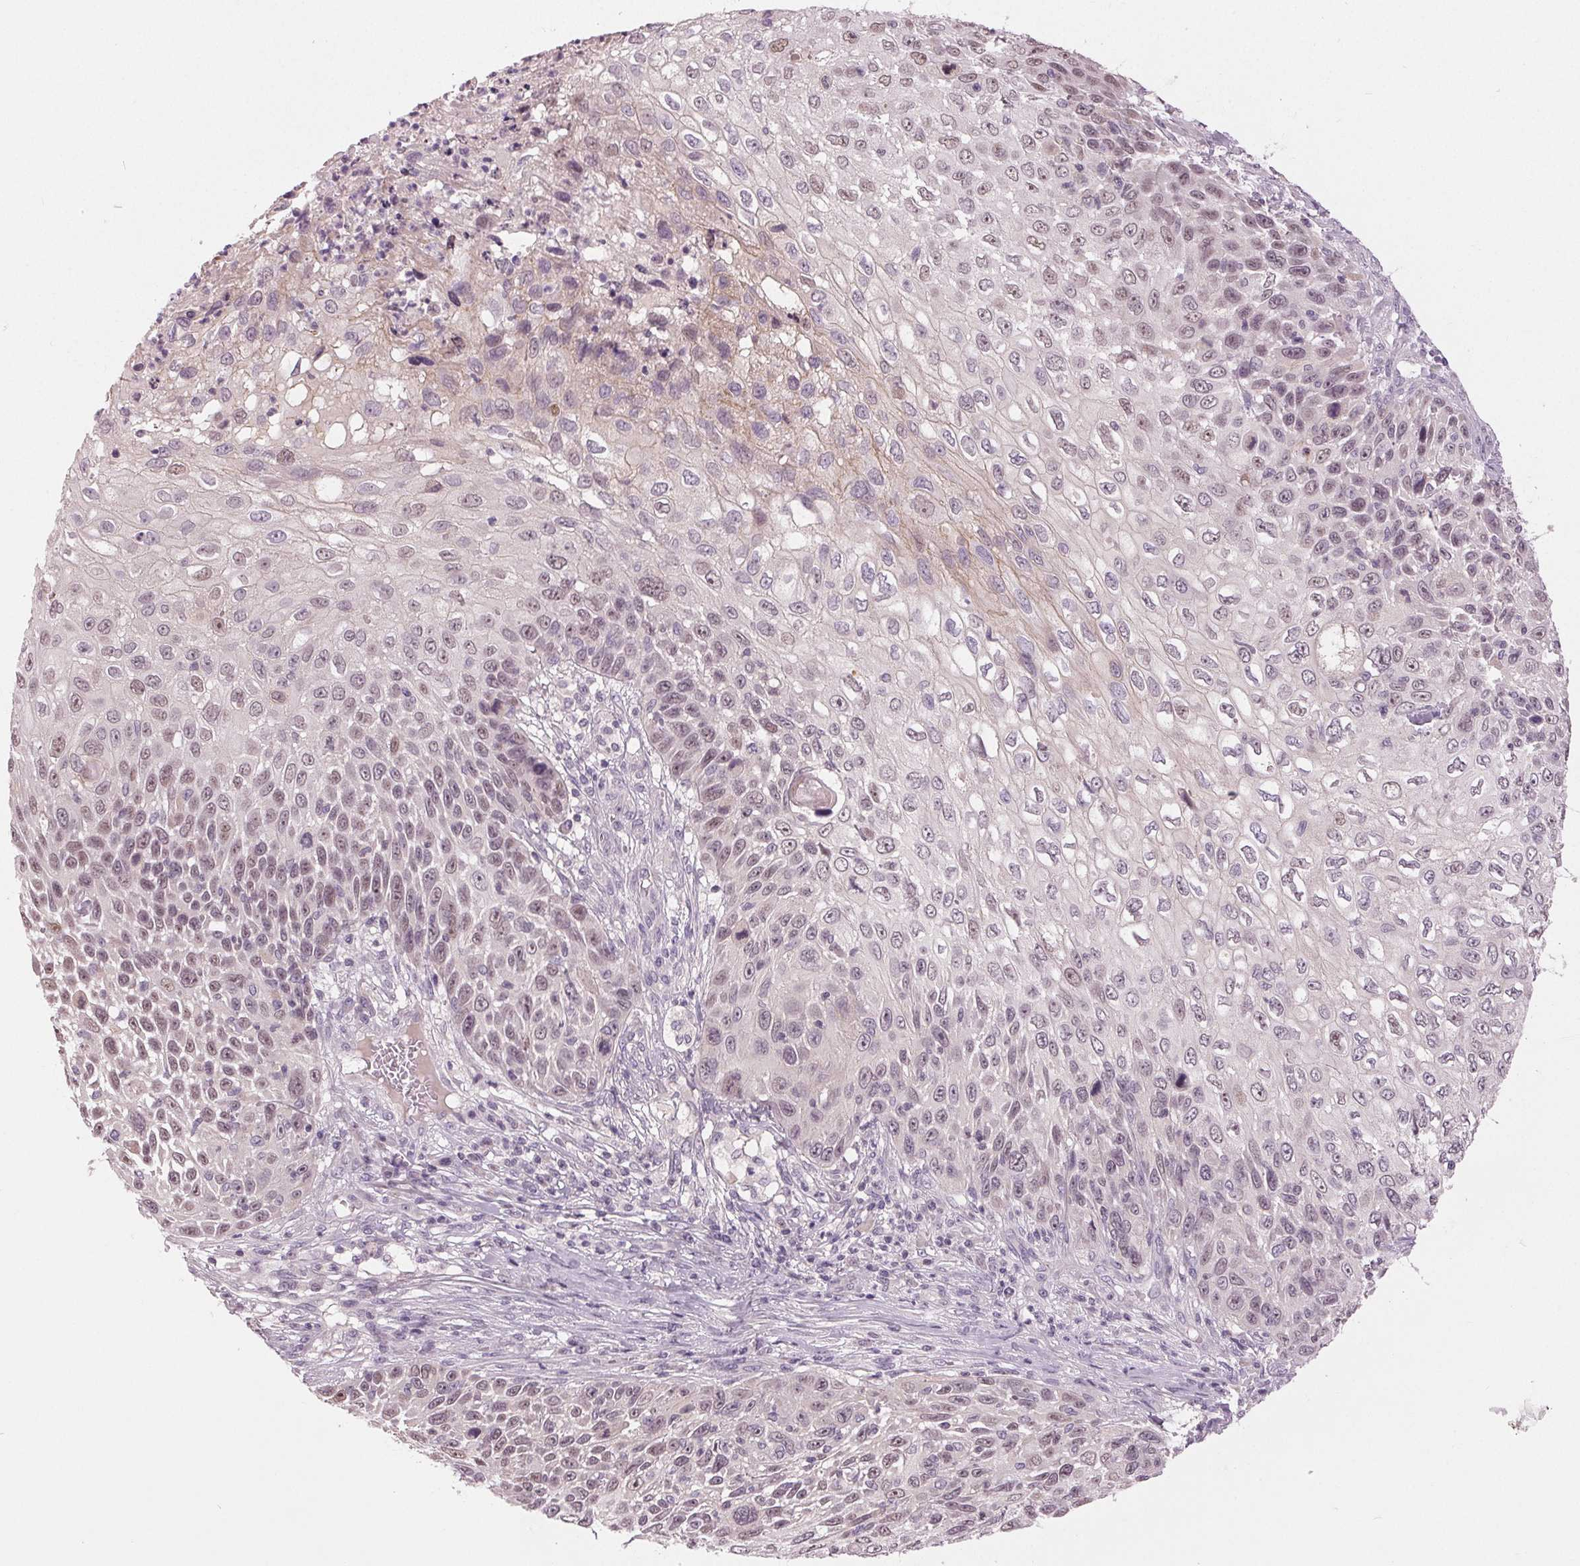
{"staining": {"intensity": "weak", "quantity": "<25%", "location": "nuclear"}, "tissue": "skin cancer", "cell_type": "Tumor cells", "image_type": "cancer", "snomed": [{"axis": "morphology", "description": "Squamous cell carcinoma, NOS"}, {"axis": "topography", "description": "Skin"}], "caption": "Micrograph shows no protein staining in tumor cells of skin squamous cell carcinoma tissue. (Brightfield microscopy of DAB (3,3'-diaminobenzidine) IHC at high magnification).", "gene": "ZNF605", "patient": {"sex": "male", "age": 92}}